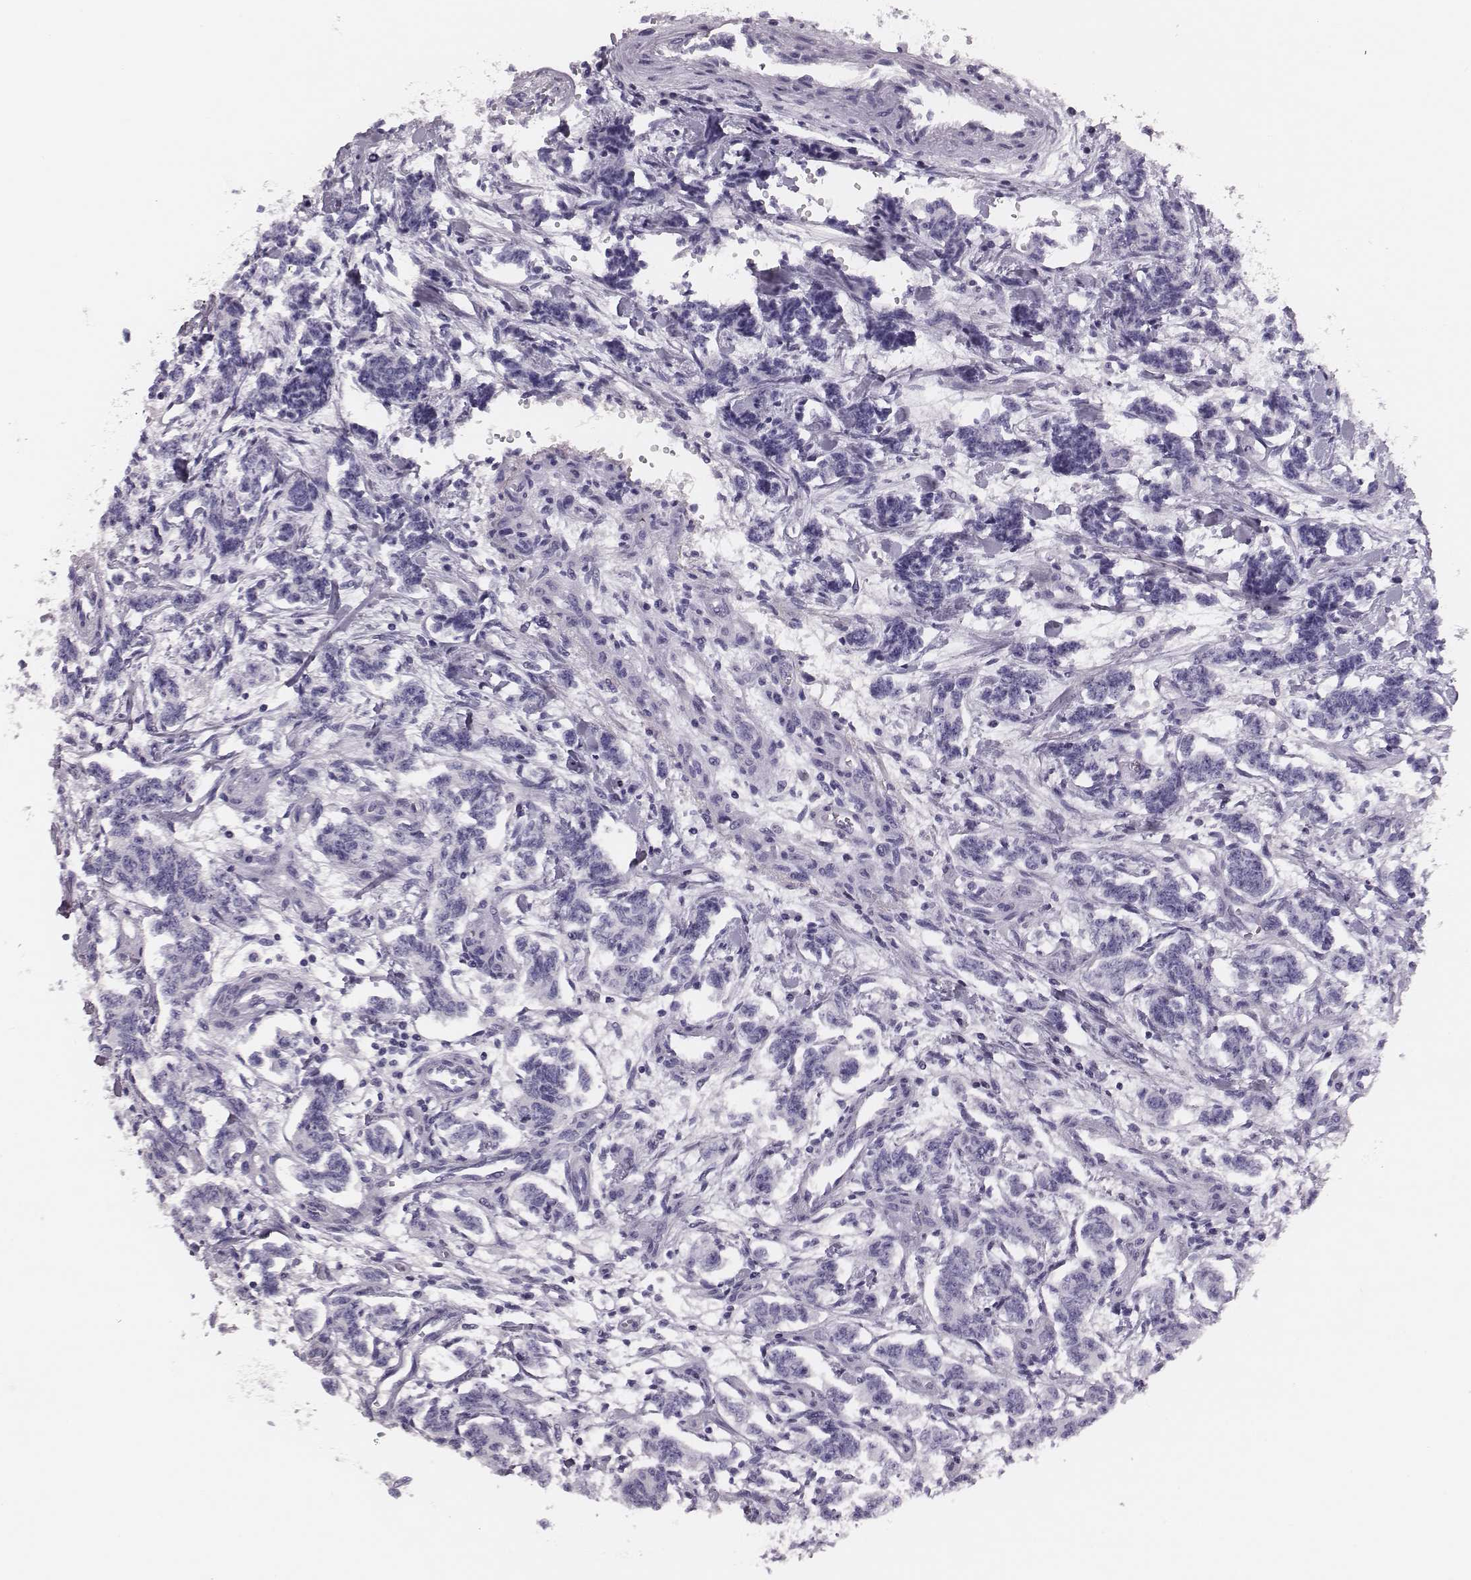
{"staining": {"intensity": "negative", "quantity": "none", "location": "none"}, "tissue": "carcinoid", "cell_type": "Tumor cells", "image_type": "cancer", "snomed": [{"axis": "morphology", "description": "Carcinoid, malignant, NOS"}, {"axis": "topography", "description": "Kidney"}], "caption": "Micrograph shows no significant protein positivity in tumor cells of carcinoid. (DAB (3,3'-diaminobenzidine) immunohistochemistry (IHC) visualized using brightfield microscopy, high magnification).", "gene": "H1-6", "patient": {"sex": "female", "age": 41}}